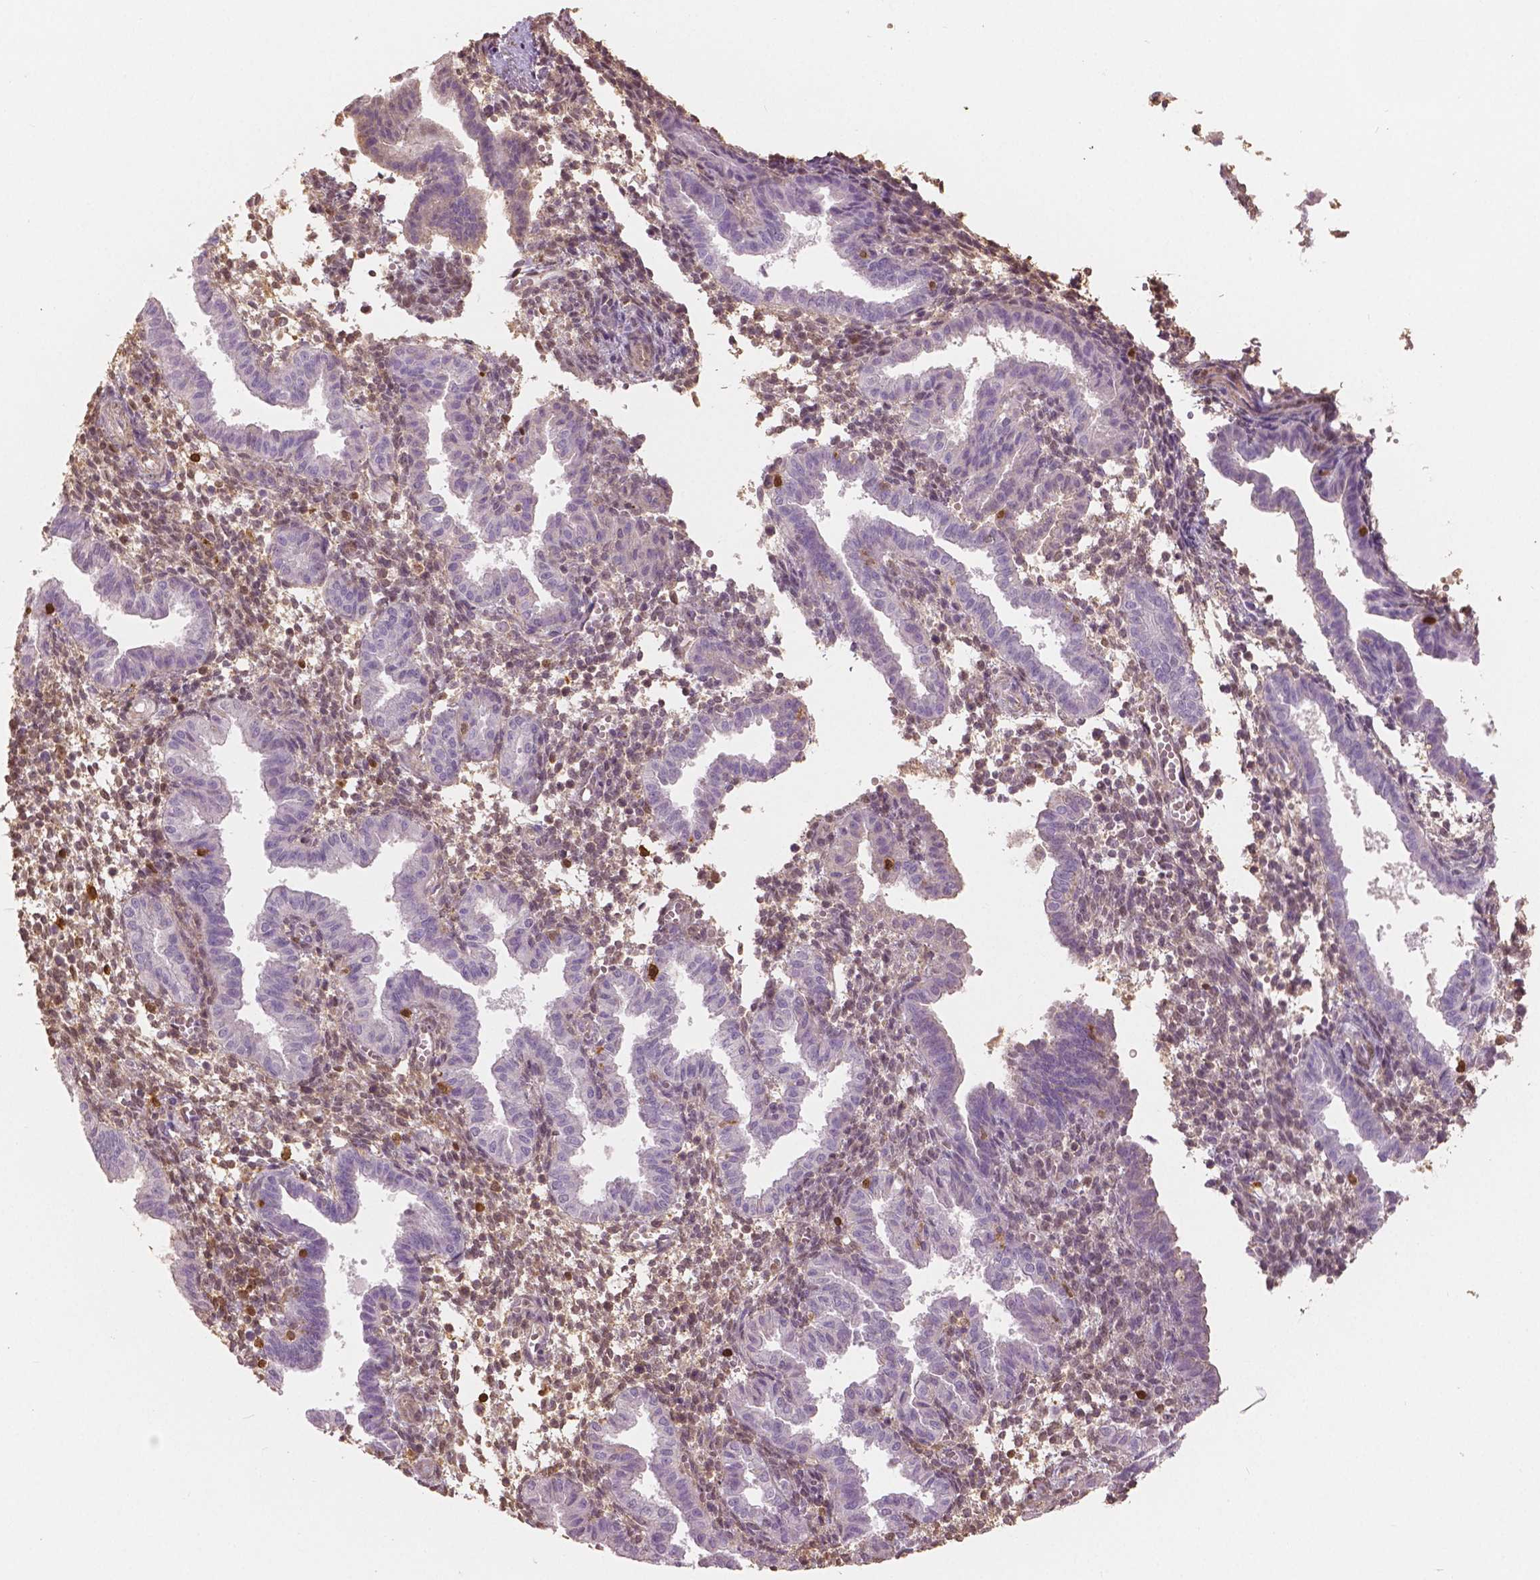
{"staining": {"intensity": "weak", "quantity": "<25%", "location": "nuclear"}, "tissue": "endometrium", "cell_type": "Cells in endometrial stroma", "image_type": "normal", "snomed": [{"axis": "morphology", "description": "Normal tissue, NOS"}, {"axis": "topography", "description": "Endometrium"}], "caption": "DAB immunohistochemical staining of normal endometrium shows no significant positivity in cells in endometrial stroma. (DAB immunohistochemistry (IHC) with hematoxylin counter stain).", "gene": "S100A4", "patient": {"sex": "female", "age": 37}}